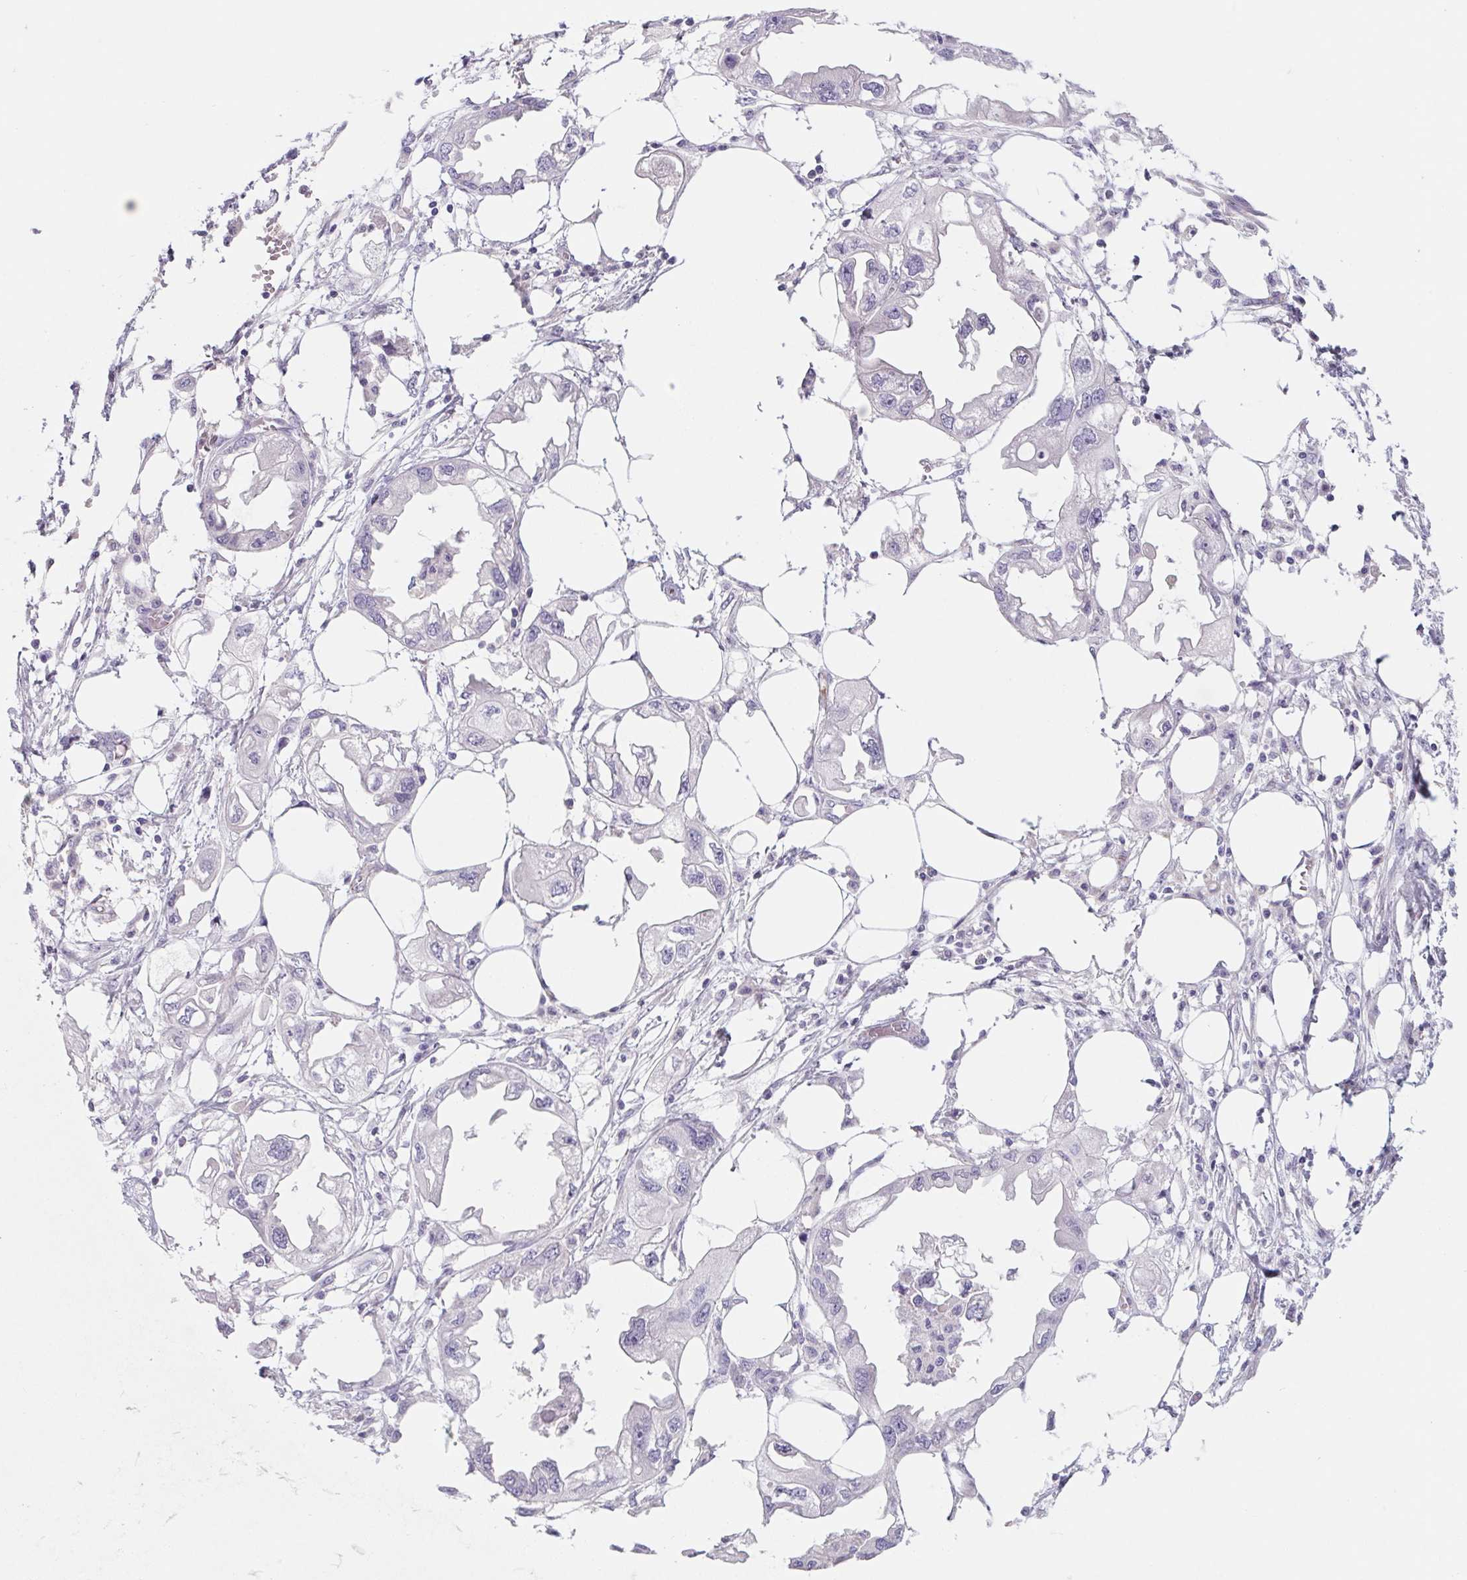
{"staining": {"intensity": "negative", "quantity": "none", "location": "none"}, "tissue": "endometrial cancer", "cell_type": "Tumor cells", "image_type": "cancer", "snomed": [{"axis": "morphology", "description": "Adenocarcinoma, NOS"}, {"axis": "morphology", "description": "Adenocarcinoma, metastatic, NOS"}, {"axis": "topography", "description": "Adipose tissue"}, {"axis": "topography", "description": "Endometrium"}], "caption": "High power microscopy photomicrograph of an IHC histopathology image of adenocarcinoma (endometrial), revealing no significant positivity in tumor cells. (Stains: DAB (3,3'-diaminobenzidine) immunohistochemistry (IHC) with hematoxylin counter stain, Microscopy: brightfield microscopy at high magnification).", "gene": "LPA", "patient": {"sex": "female", "age": 67}}